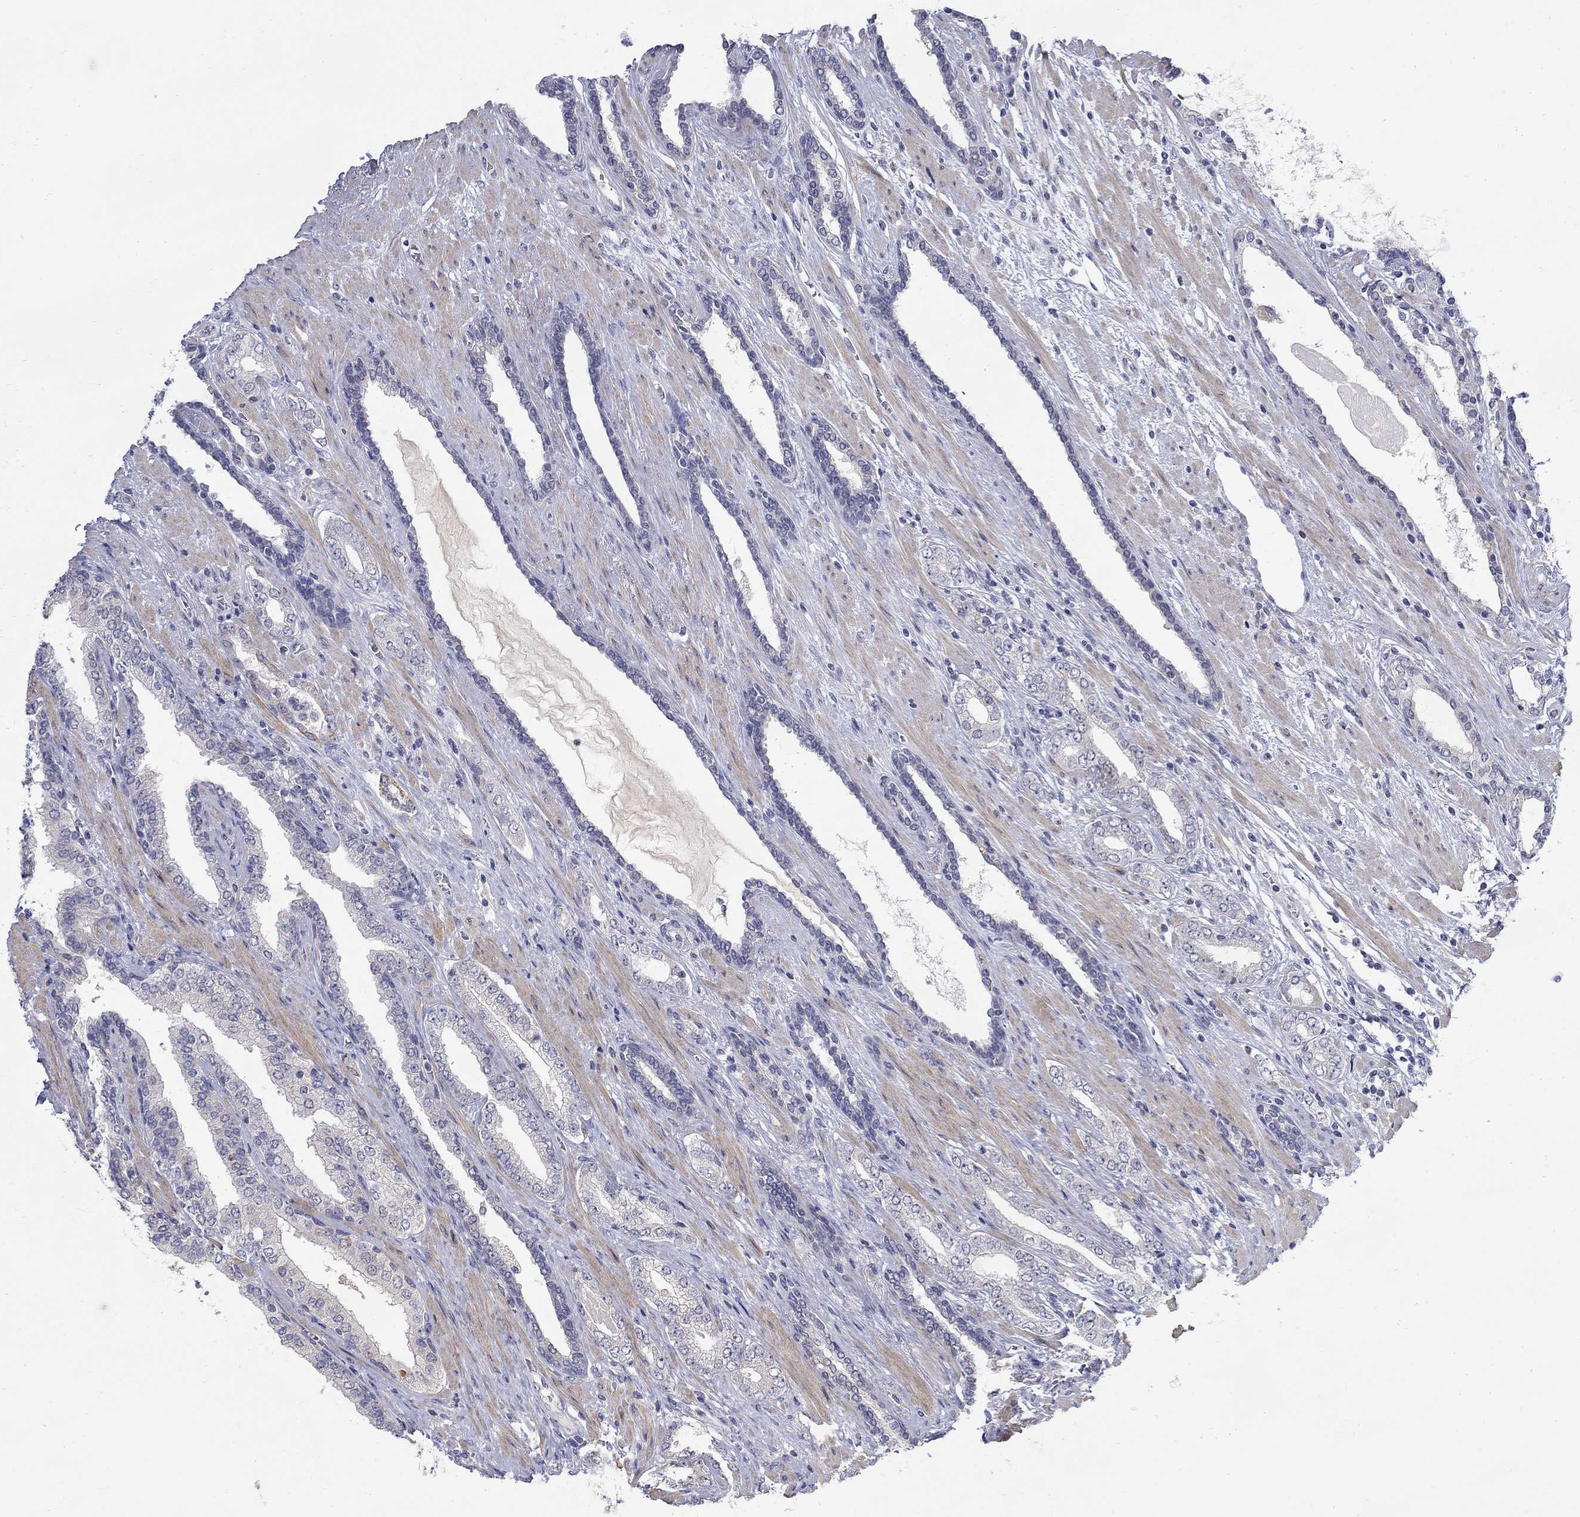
{"staining": {"intensity": "negative", "quantity": "none", "location": "none"}, "tissue": "prostate cancer", "cell_type": "Tumor cells", "image_type": "cancer", "snomed": [{"axis": "morphology", "description": "Adenocarcinoma, Low grade"}, {"axis": "topography", "description": "Prostate and seminal vesicle, NOS"}], "caption": "Immunohistochemistry image of human prostate adenocarcinoma (low-grade) stained for a protein (brown), which demonstrates no positivity in tumor cells. Nuclei are stained in blue.", "gene": "ABCA4", "patient": {"sex": "male", "age": 61}}